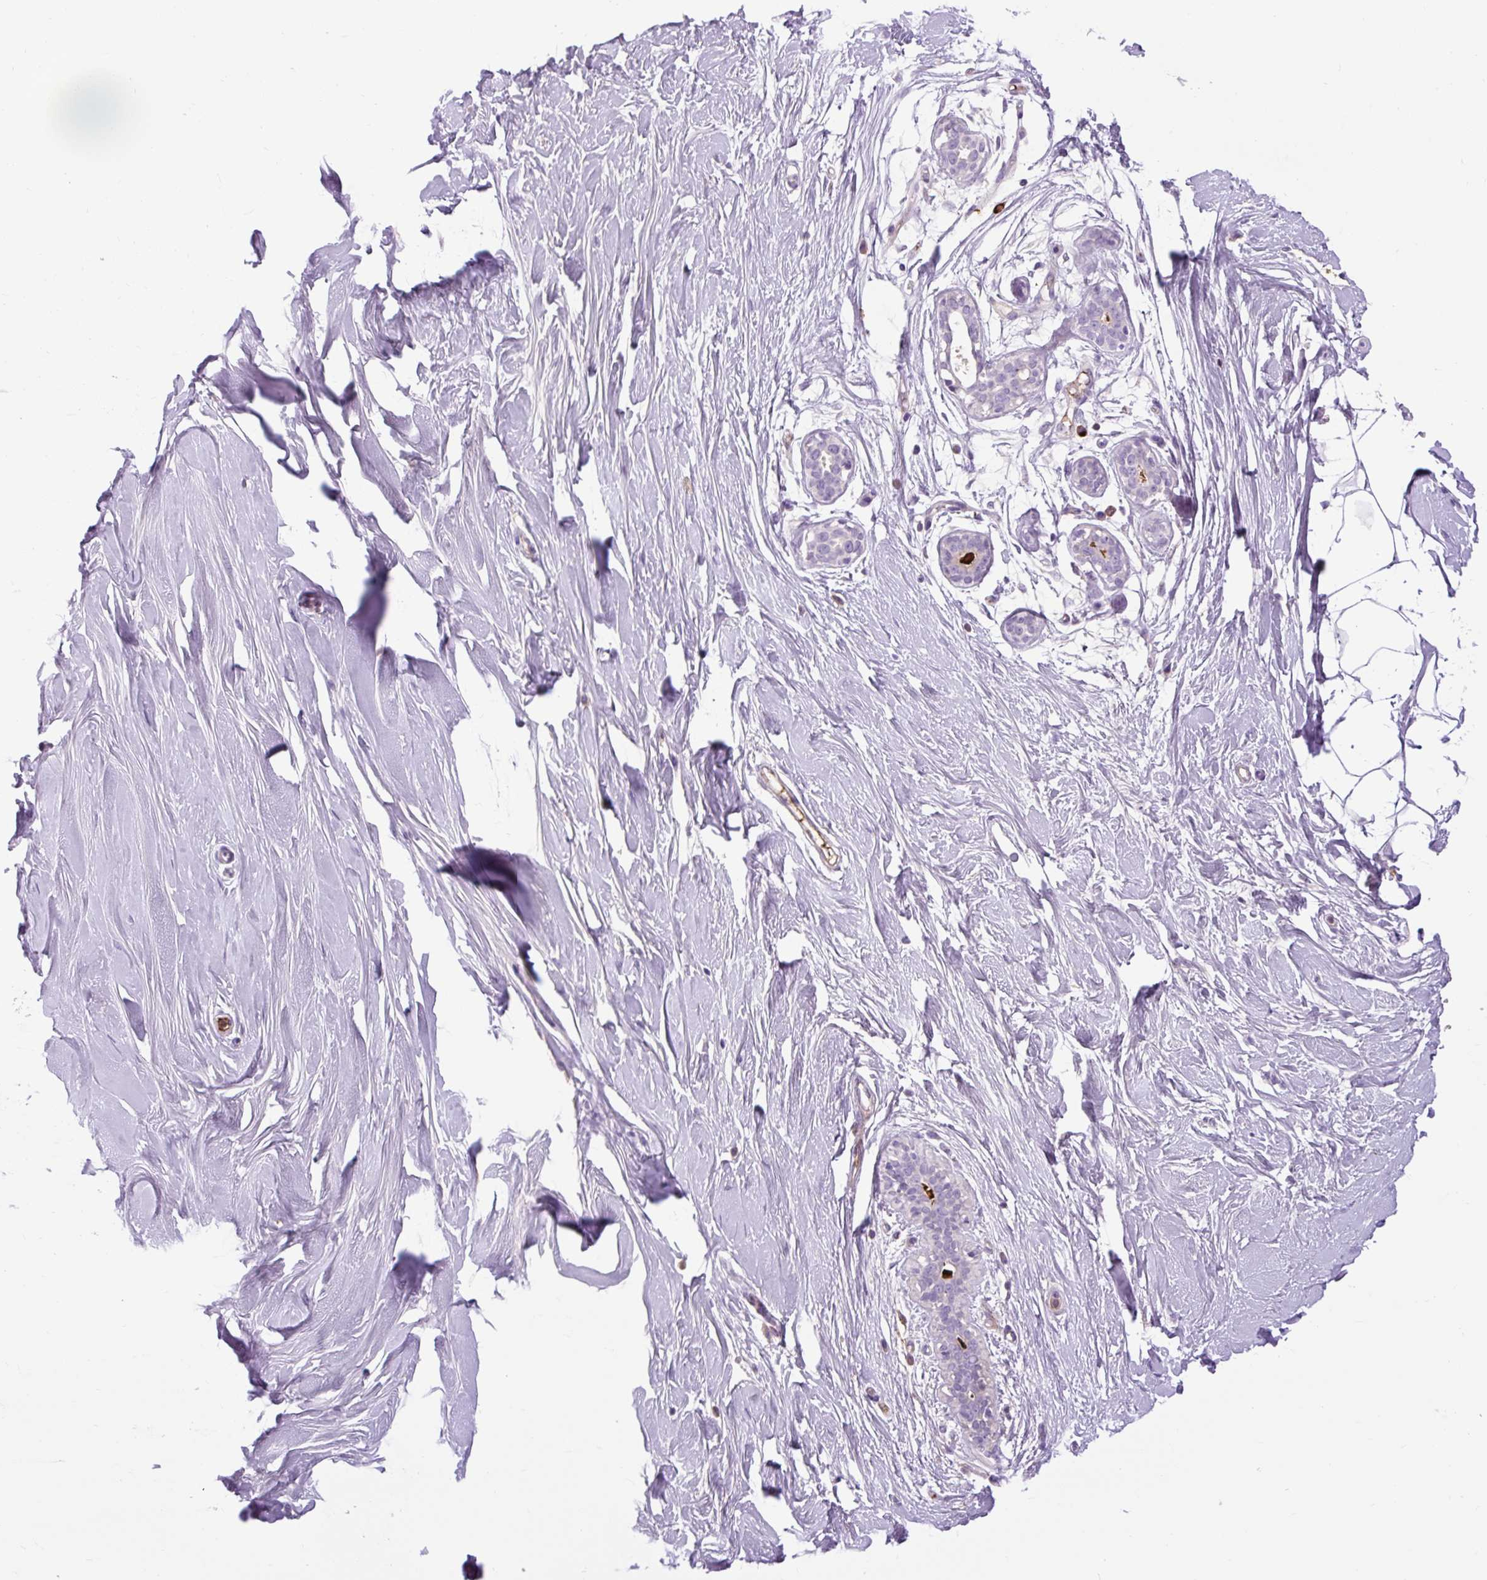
{"staining": {"intensity": "negative", "quantity": "none", "location": "none"}, "tissue": "breast", "cell_type": "Adipocytes", "image_type": "normal", "snomed": [{"axis": "morphology", "description": "Normal tissue, NOS"}, {"axis": "topography", "description": "Breast"}], "caption": "The immunohistochemistry image has no significant expression in adipocytes of breast.", "gene": "ARRDC2", "patient": {"sex": "female", "age": 27}}